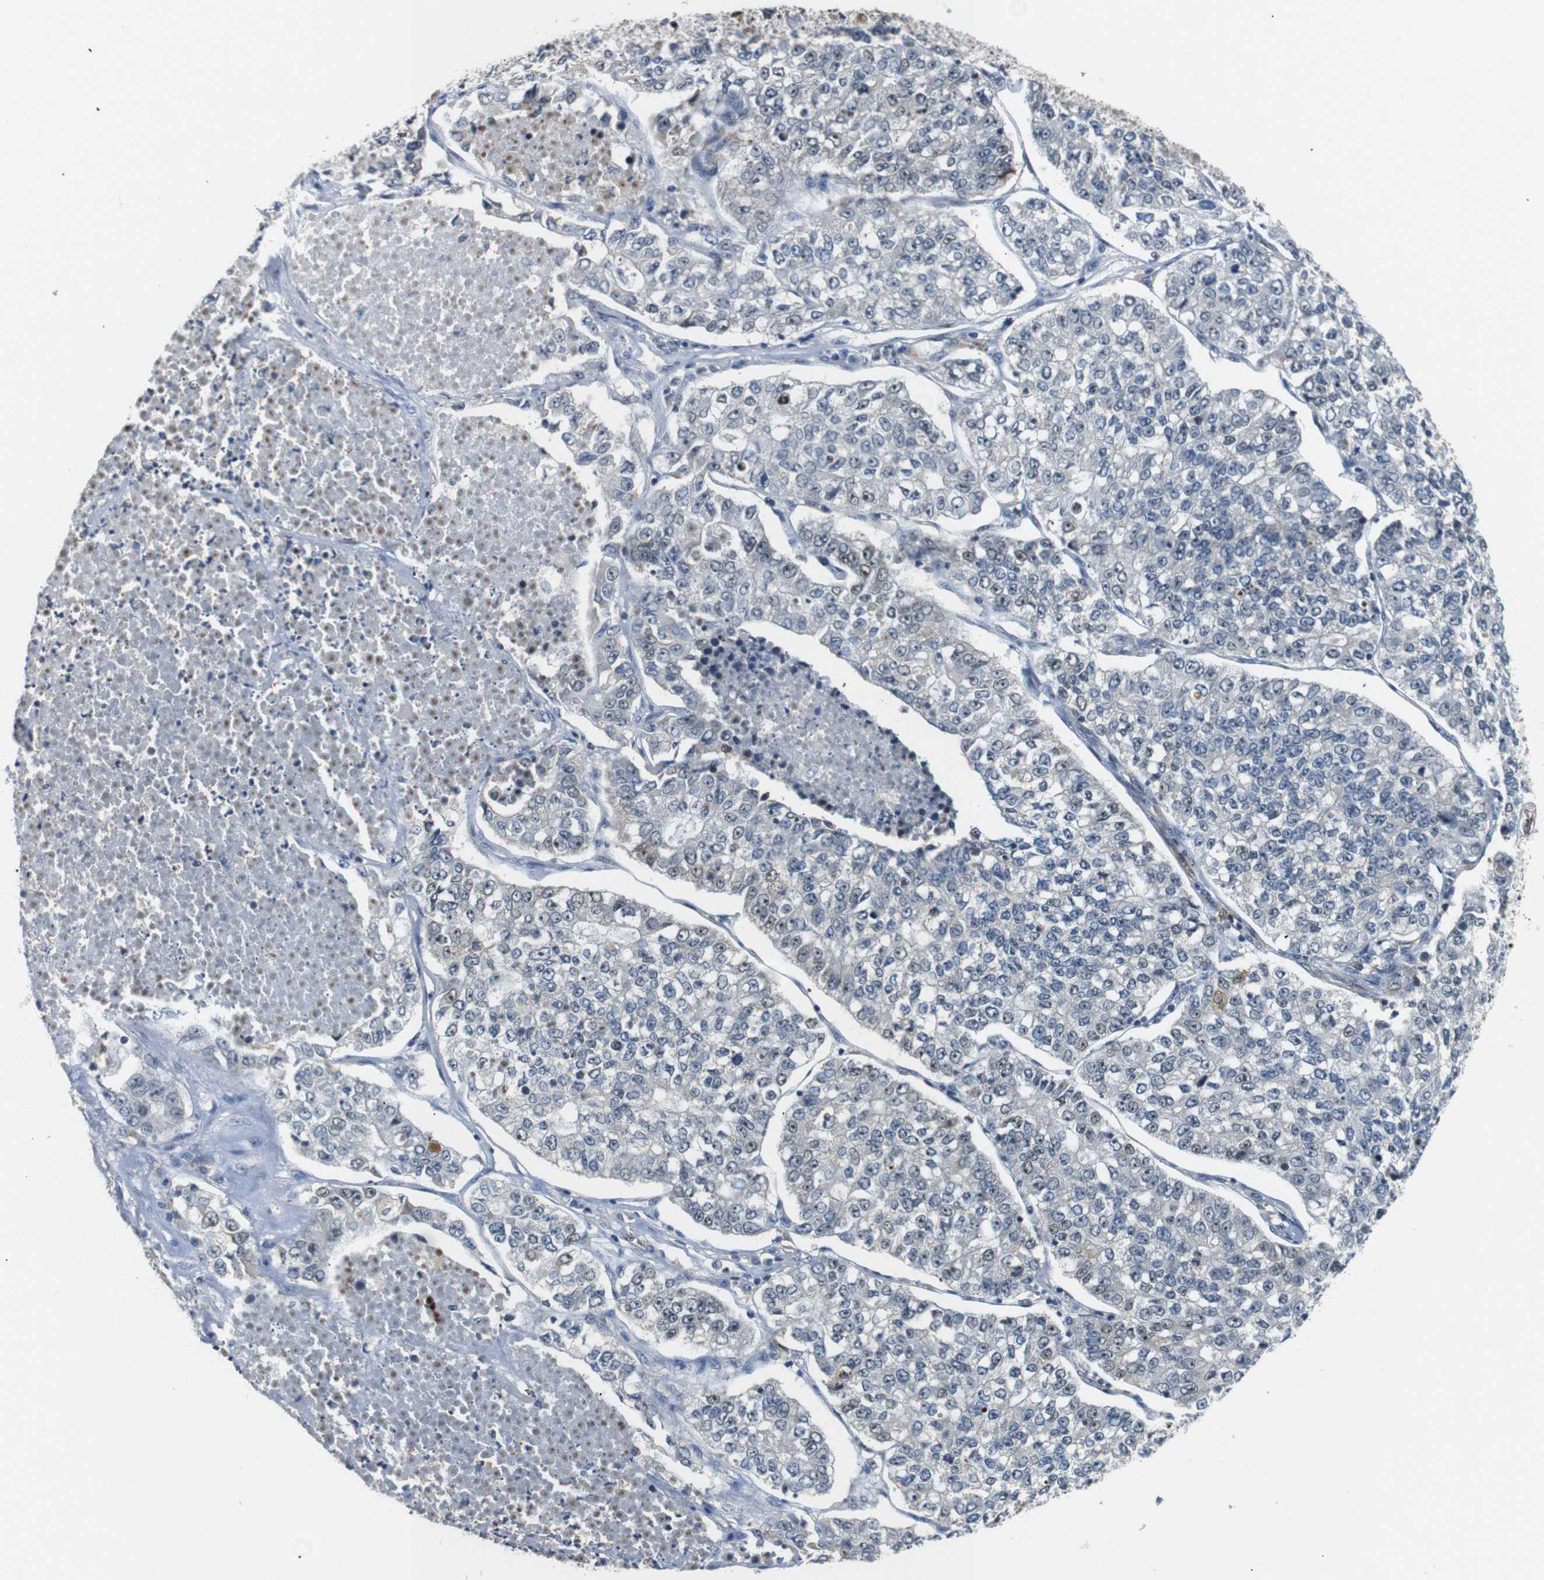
{"staining": {"intensity": "weak", "quantity": "25%-75%", "location": "nuclear"}, "tissue": "lung cancer", "cell_type": "Tumor cells", "image_type": "cancer", "snomed": [{"axis": "morphology", "description": "Adenocarcinoma, NOS"}, {"axis": "topography", "description": "Lung"}], "caption": "Brown immunohistochemical staining in lung adenocarcinoma displays weak nuclear expression in about 25%-75% of tumor cells.", "gene": "PARN", "patient": {"sex": "male", "age": 49}}